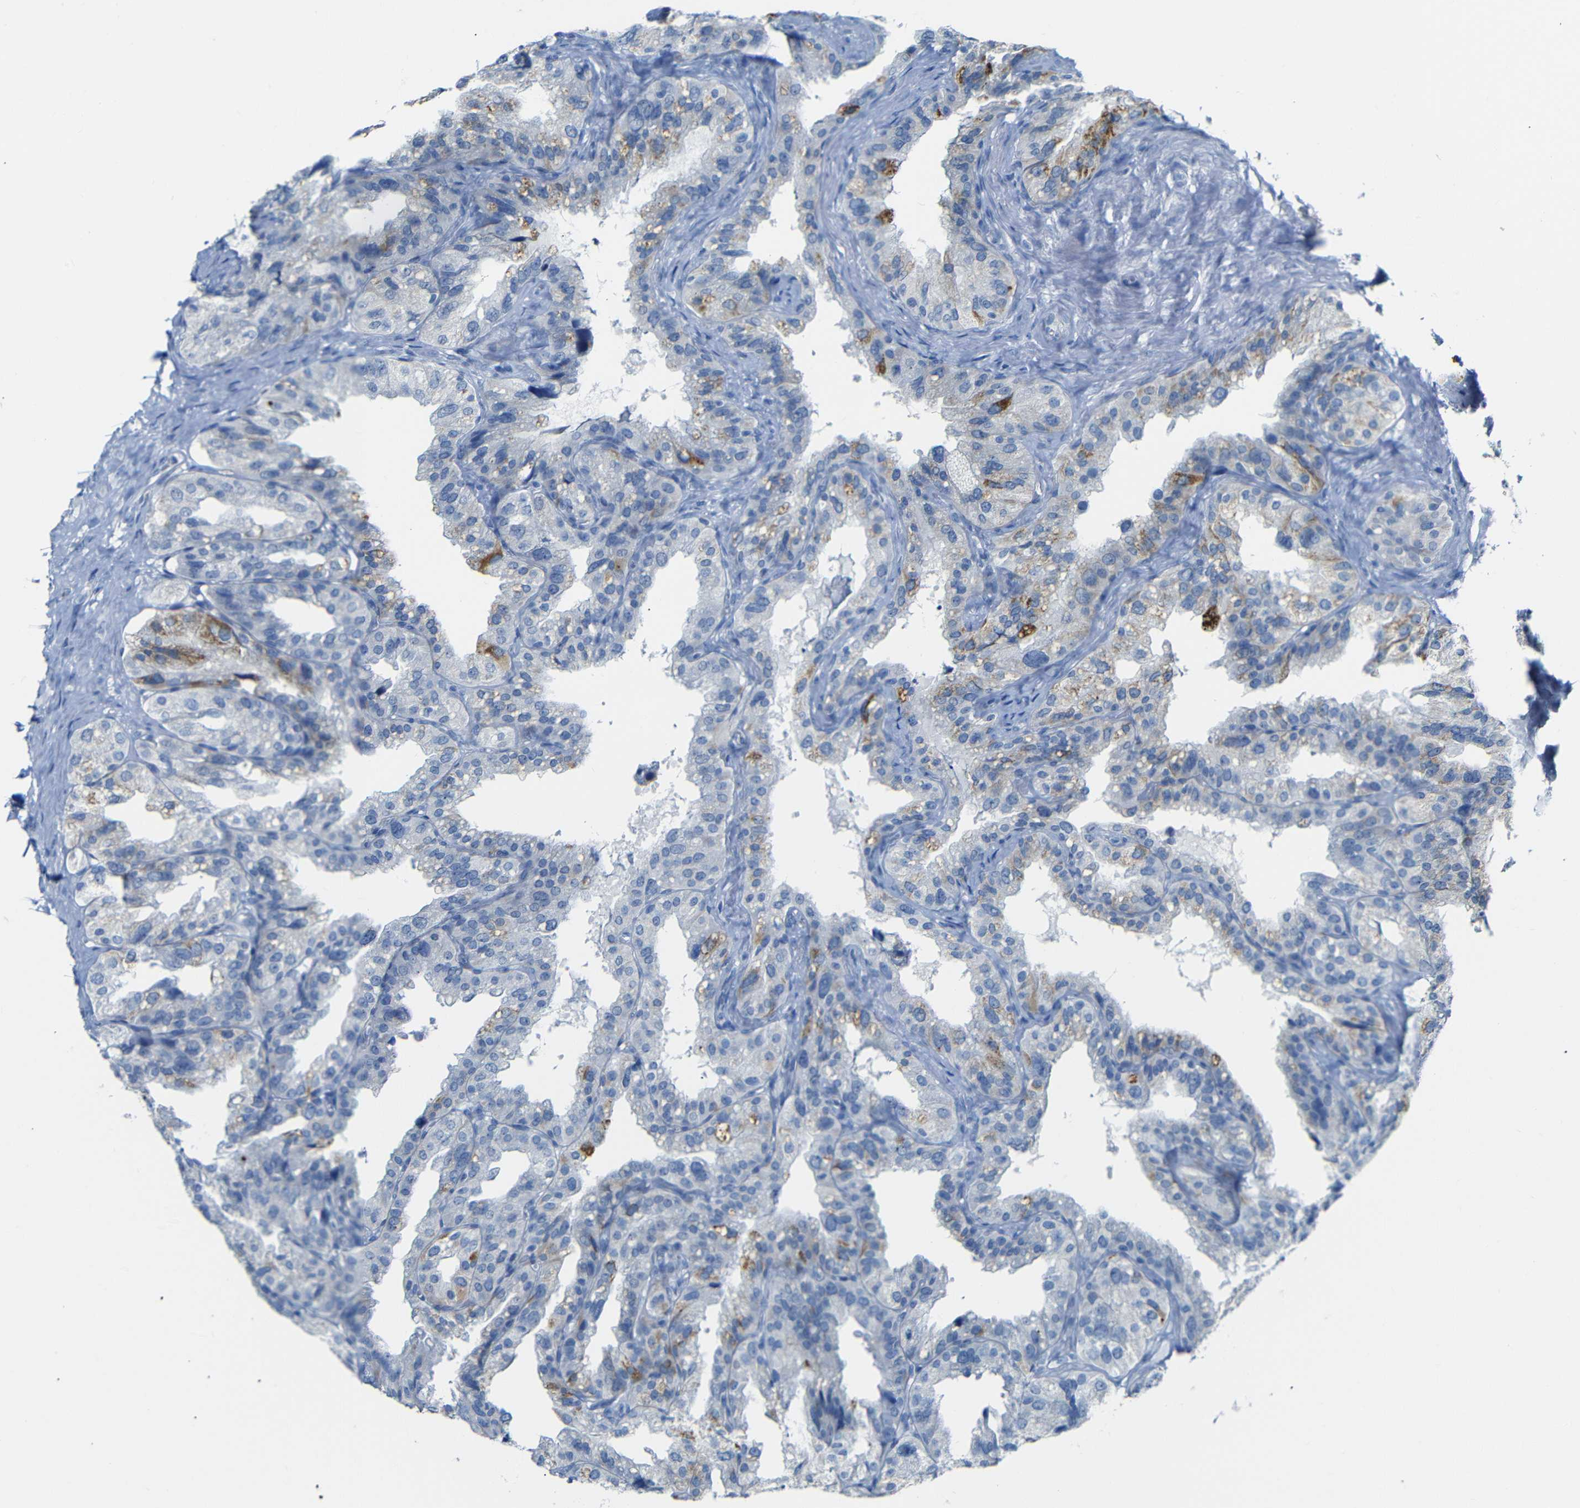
{"staining": {"intensity": "moderate", "quantity": "<25%", "location": "cytoplasmic/membranous"}, "tissue": "seminal vesicle", "cell_type": "Glandular cells", "image_type": "normal", "snomed": [{"axis": "morphology", "description": "Normal tissue, NOS"}, {"axis": "topography", "description": "Seminal veicle"}], "caption": "Immunohistochemical staining of normal seminal vesicle reveals low levels of moderate cytoplasmic/membranous staining in about <25% of glandular cells.", "gene": "C15orf48", "patient": {"sex": "male", "age": 68}}